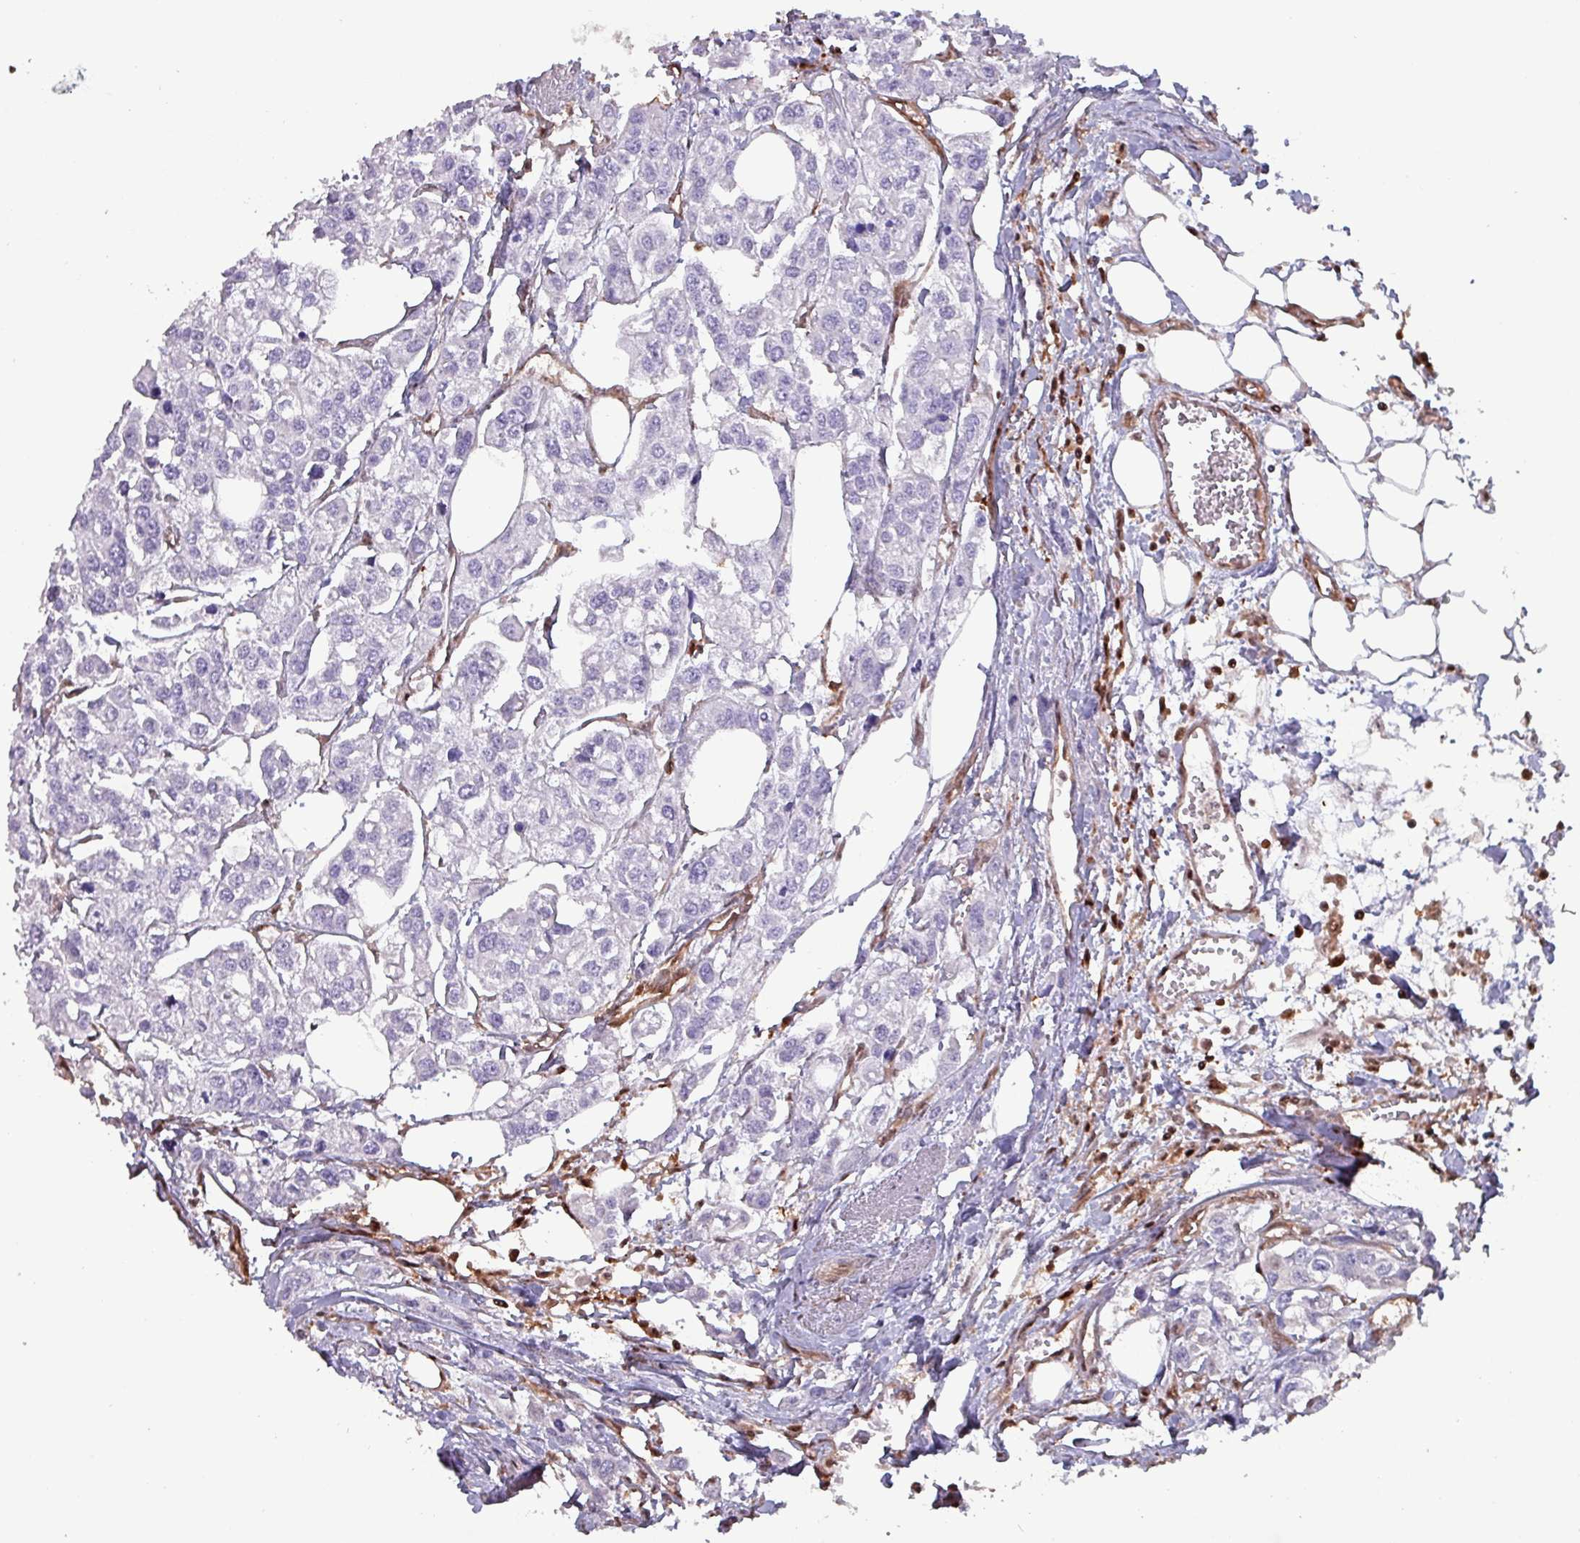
{"staining": {"intensity": "negative", "quantity": "none", "location": "none"}, "tissue": "urothelial cancer", "cell_type": "Tumor cells", "image_type": "cancer", "snomed": [{"axis": "morphology", "description": "Urothelial carcinoma, High grade"}, {"axis": "topography", "description": "Urinary bladder"}], "caption": "Protein analysis of high-grade urothelial carcinoma exhibits no significant staining in tumor cells.", "gene": "PSMB8", "patient": {"sex": "male", "age": 67}}